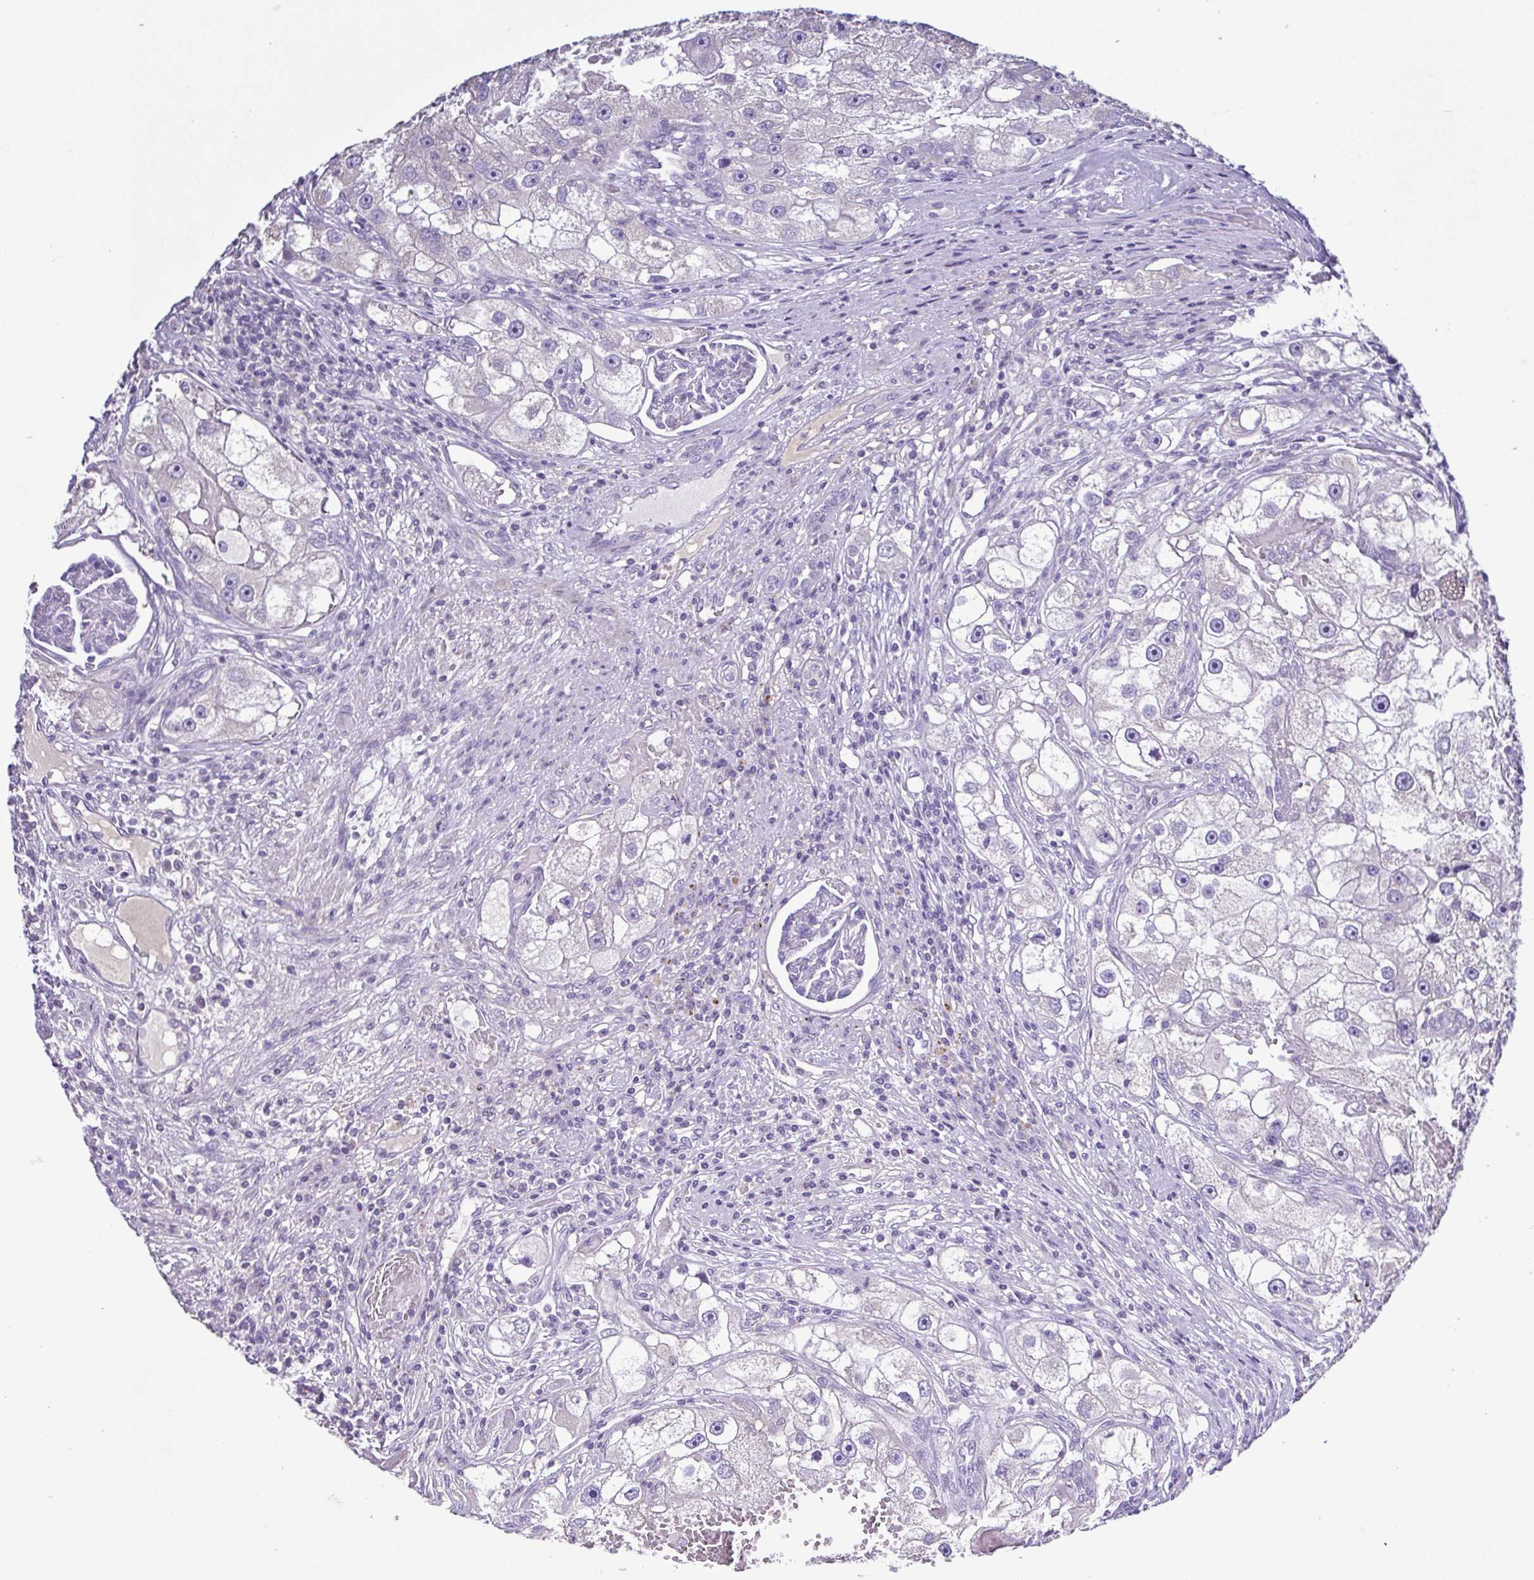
{"staining": {"intensity": "negative", "quantity": "none", "location": "none"}, "tissue": "renal cancer", "cell_type": "Tumor cells", "image_type": "cancer", "snomed": [{"axis": "morphology", "description": "Adenocarcinoma, NOS"}, {"axis": "topography", "description": "Kidney"}], "caption": "Renal adenocarcinoma was stained to show a protein in brown. There is no significant staining in tumor cells. (Stains: DAB IHC with hematoxylin counter stain, Microscopy: brightfield microscopy at high magnification).", "gene": "PLA2G4E", "patient": {"sex": "male", "age": 63}}